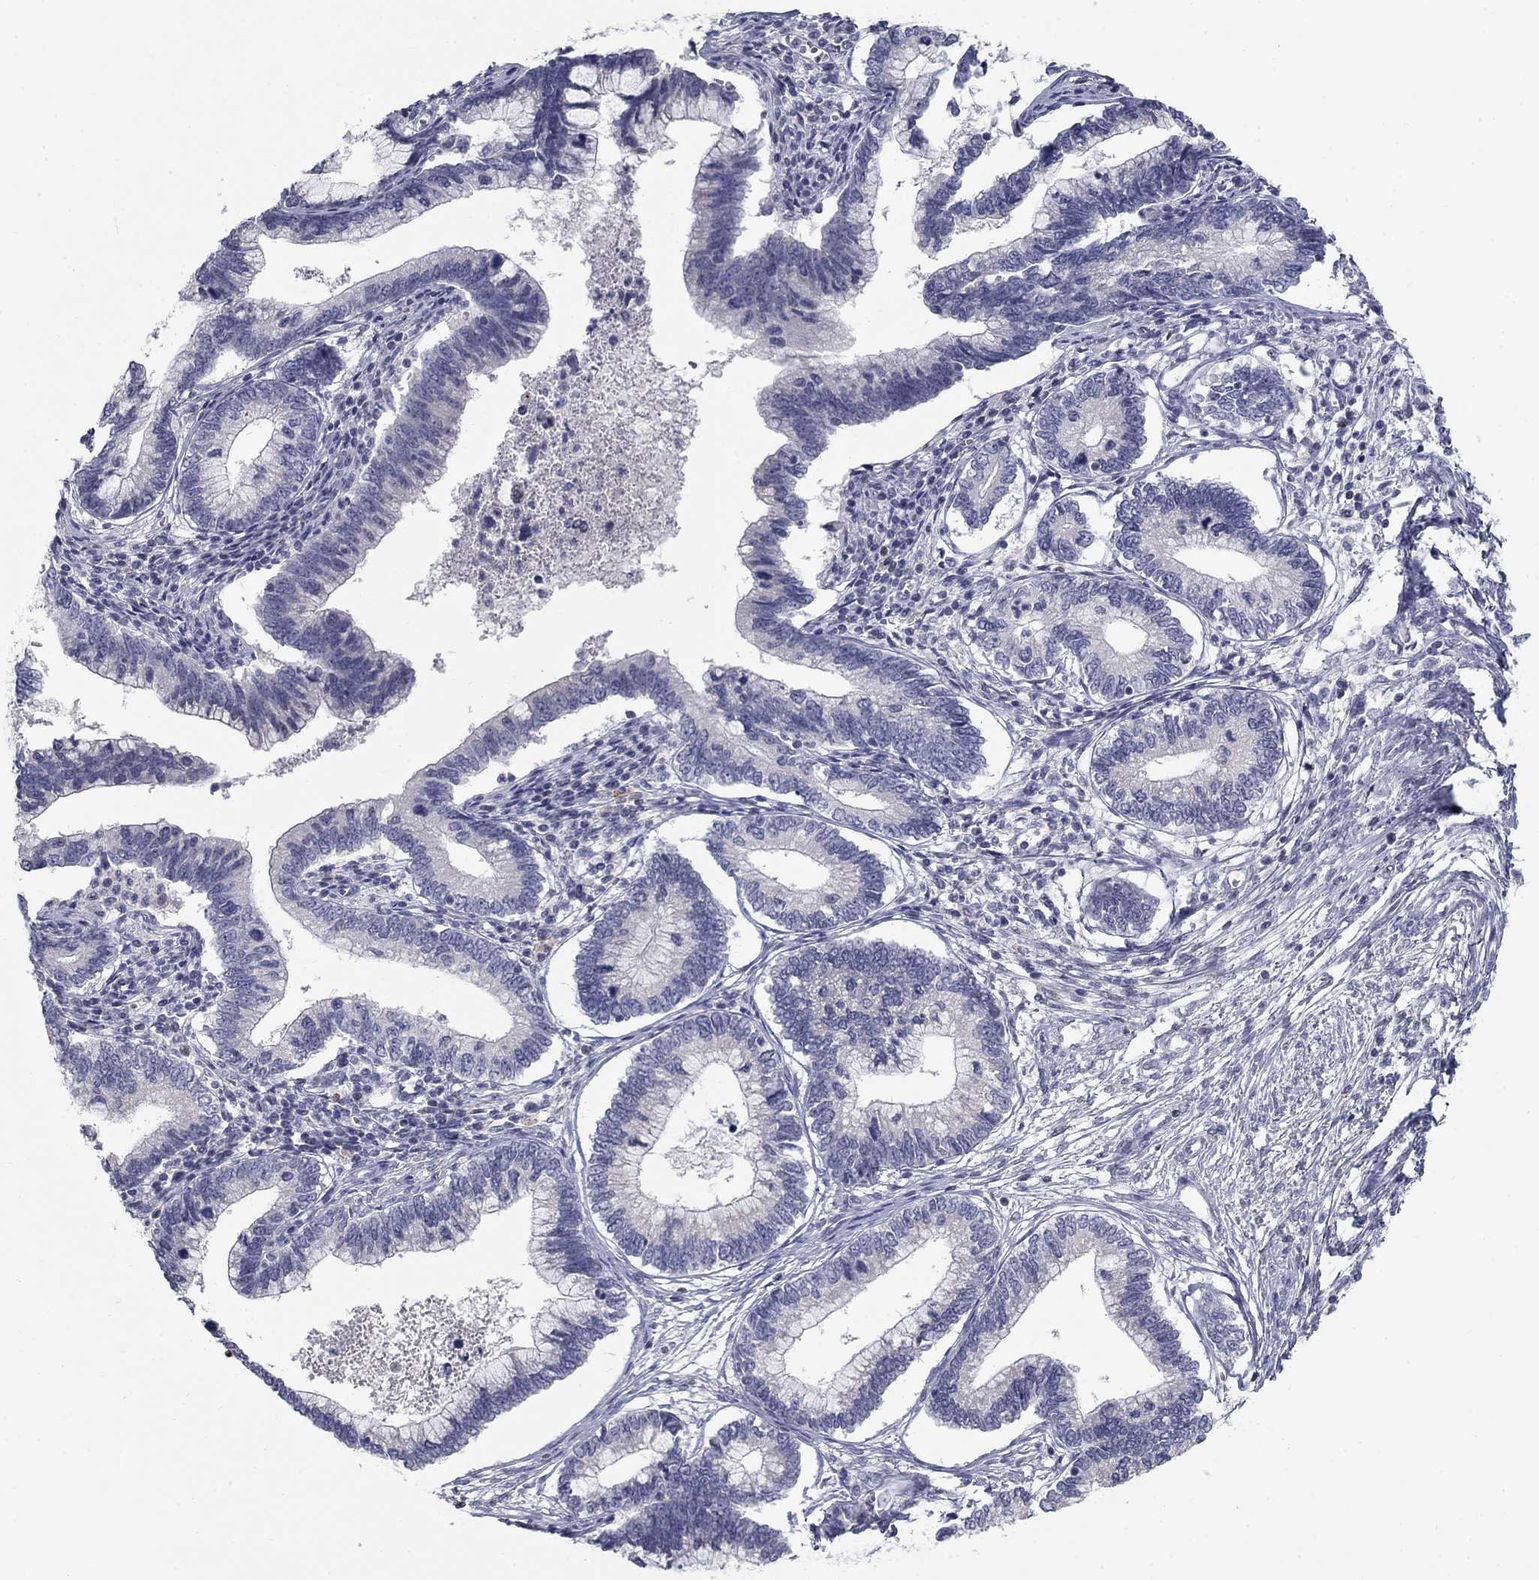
{"staining": {"intensity": "negative", "quantity": "none", "location": "none"}, "tissue": "cervical cancer", "cell_type": "Tumor cells", "image_type": "cancer", "snomed": [{"axis": "morphology", "description": "Adenocarcinoma, NOS"}, {"axis": "topography", "description": "Cervix"}], "caption": "High magnification brightfield microscopy of cervical cancer stained with DAB (brown) and counterstained with hematoxylin (blue): tumor cells show no significant staining.", "gene": "NTRK2", "patient": {"sex": "female", "age": 44}}